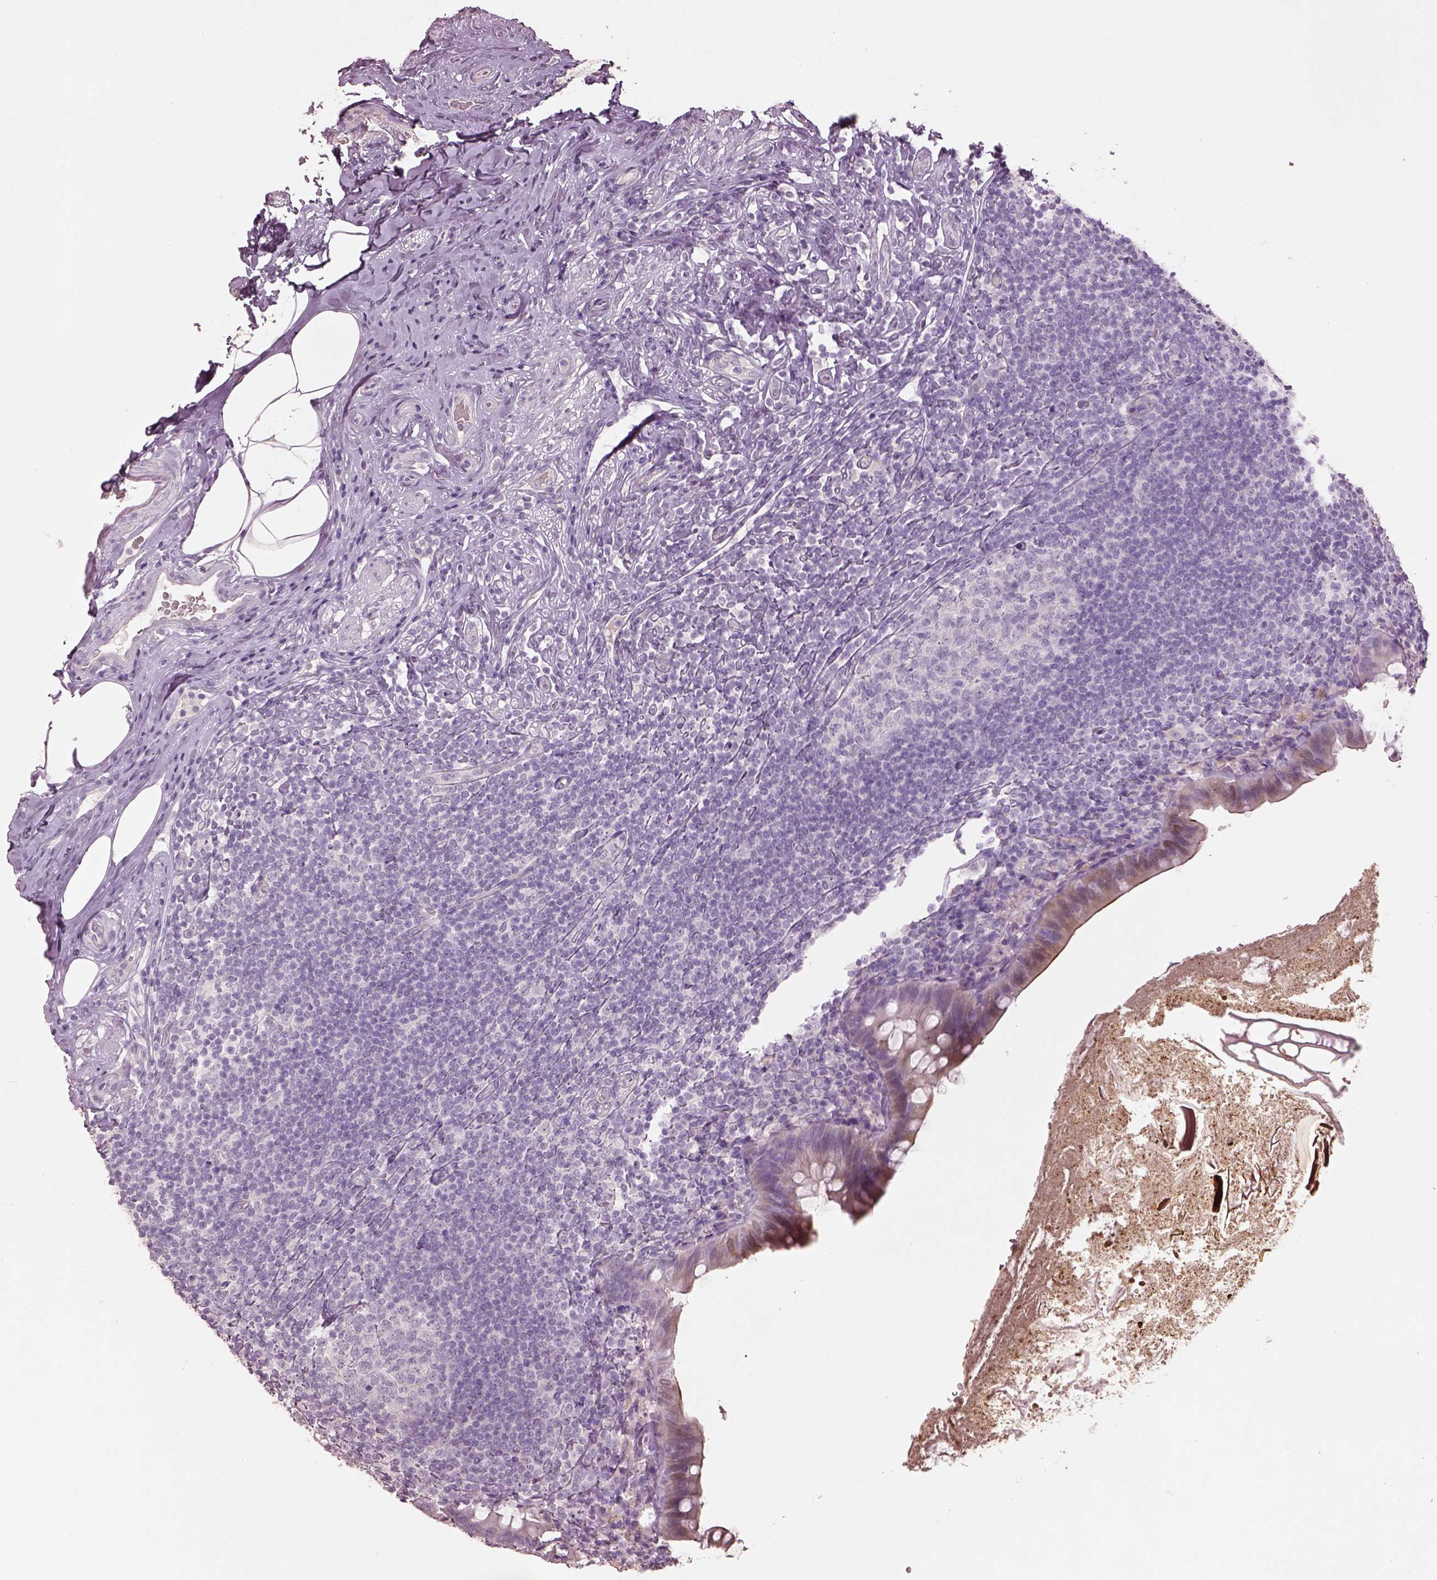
{"staining": {"intensity": "weak", "quantity": "<25%", "location": "cytoplasmic/membranous"}, "tissue": "appendix", "cell_type": "Glandular cells", "image_type": "normal", "snomed": [{"axis": "morphology", "description": "Normal tissue, NOS"}, {"axis": "topography", "description": "Appendix"}], "caption": "Immunohistochemistry (IHC) histopathology image of normal appendix: human appendix stained with DAB (3,3'-diaminobenzidine) displays no significant protein staining in glandular cells.", "gene": "KCNIP3", "patient": {"sex": "male", "age": 47}}